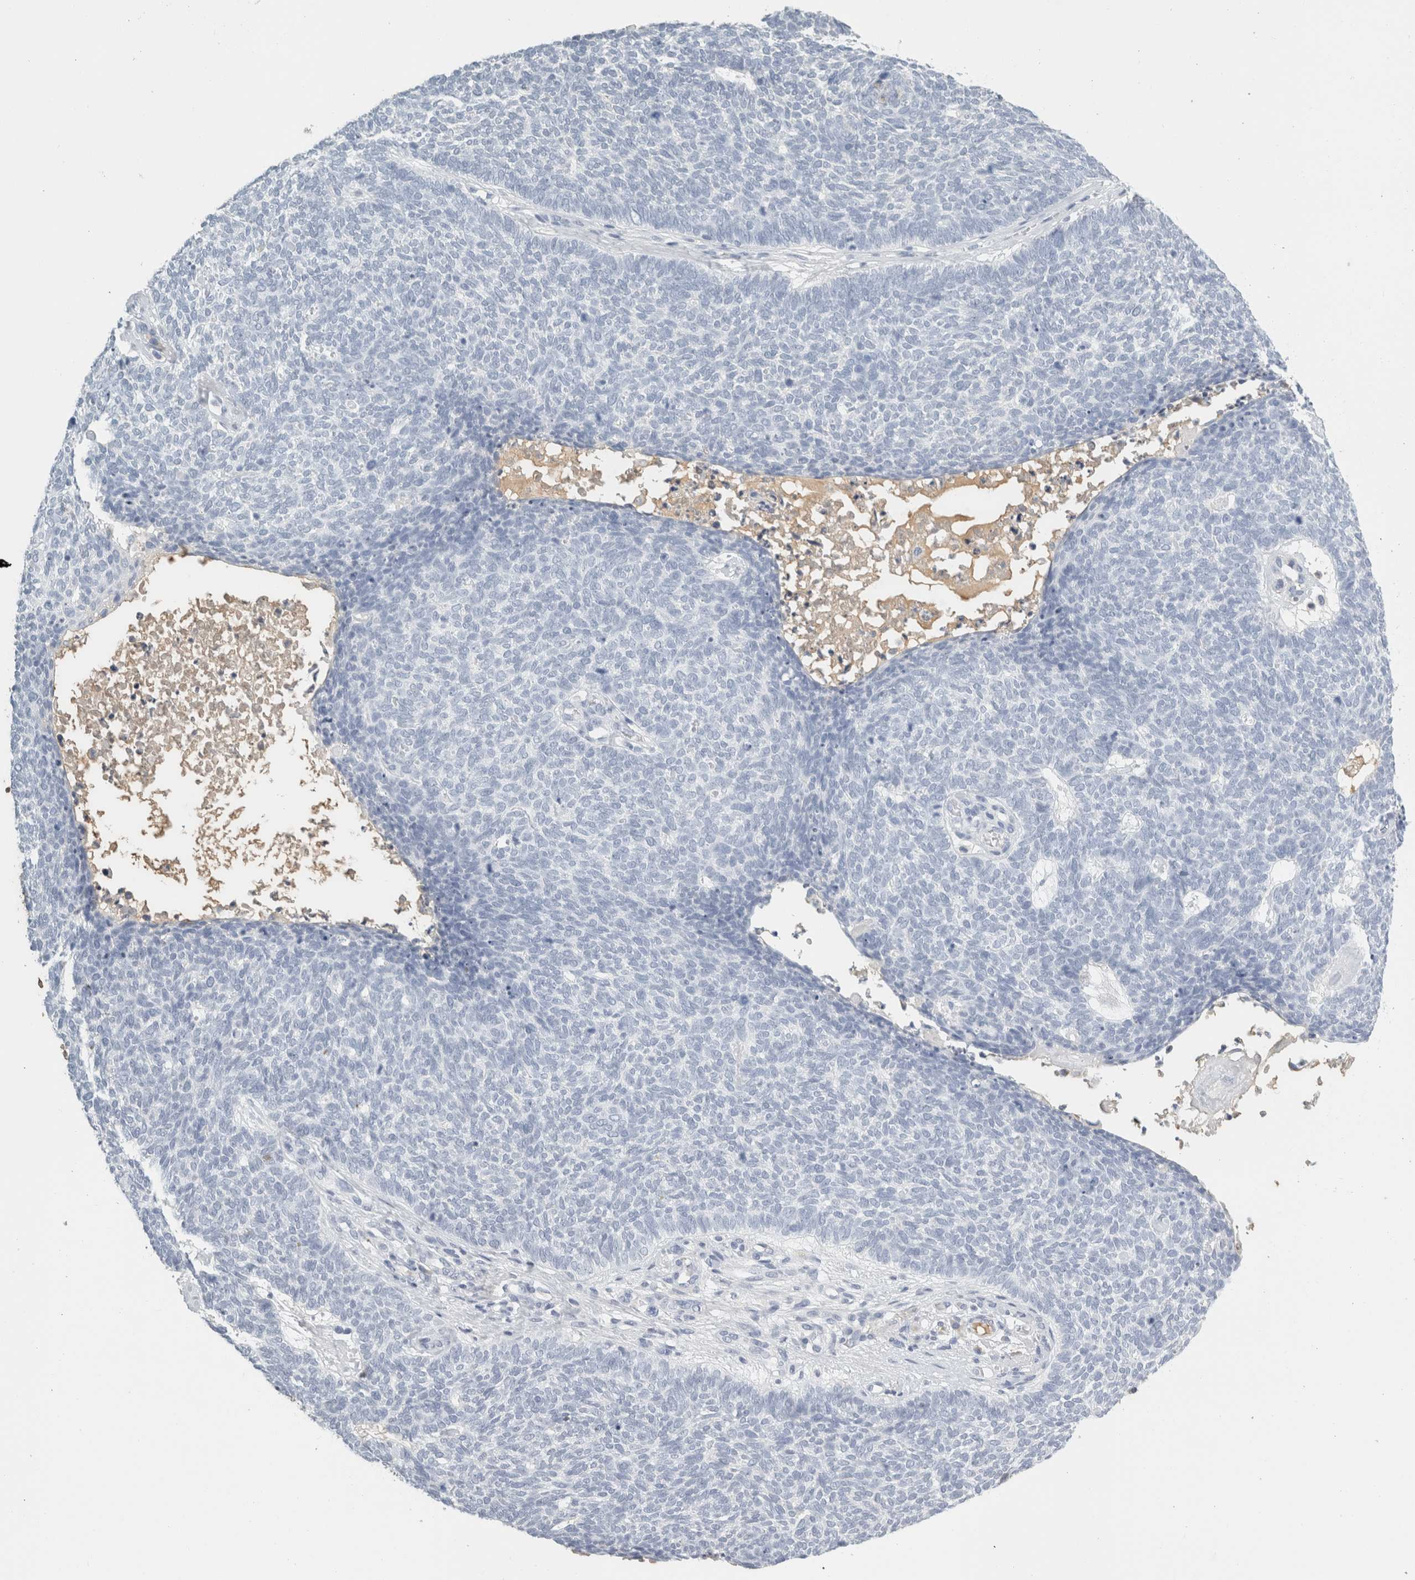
{"staining": {"intensity": "negative", "quantity": "none", "location": "none"}, "tissue": "skin cancer", "cell_type": "Tumor cells", "image_type": "cancer", "snomed": [{"axis": "morphology", "description": "Basal cell carcinoma"}, {"axis": "topography", "description": "Skin"}], "caption": "Immunohistochemistry (IHC) photomicrograph of skin basal cell carcinoma stained for a protein (brown), which reveals no staining in tumor cells.", "gene": "TSPAN8", "patient": {"sex": "female", "age": 84}}